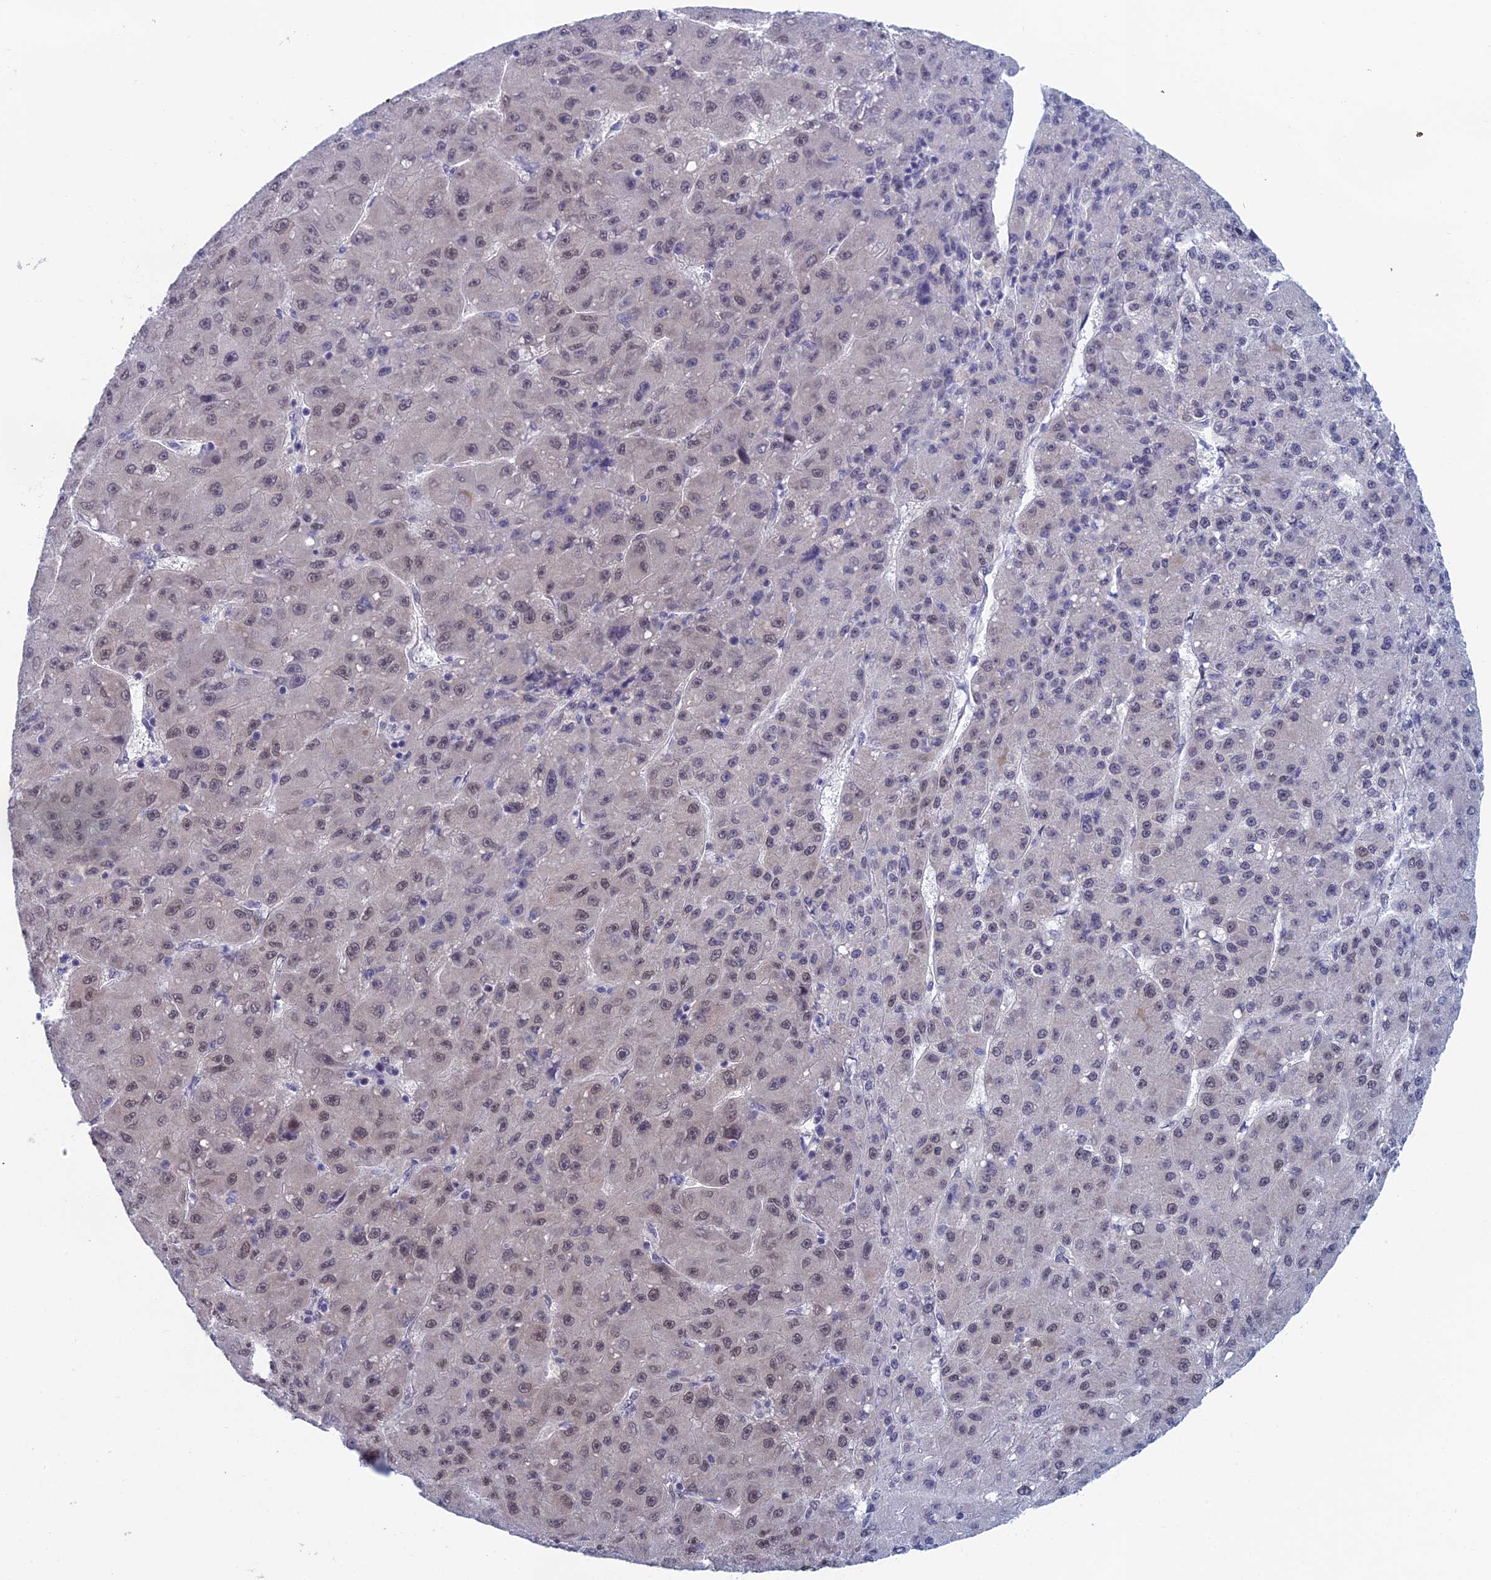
{"staining": {"intensity": "weak", "quantity": "25%-75%", "location": "nuclear"}, "tissue": "liver cancer", "cell_type": "Tumor cells", "image_type": "cancer", "snomed": [{"axis": "morphology", "description": "Carcinoma, Hepatocellular, NOS"}, {"axis": "topography", "description": "Liver"}], "caption": "Liver cancer (hepatocellular carcinoma) tissue displays weak nuclear expression in approximately 25%-75% of tumor cells", "gene": "NABP2", "patient": {"sex": "male", "age": 67}}